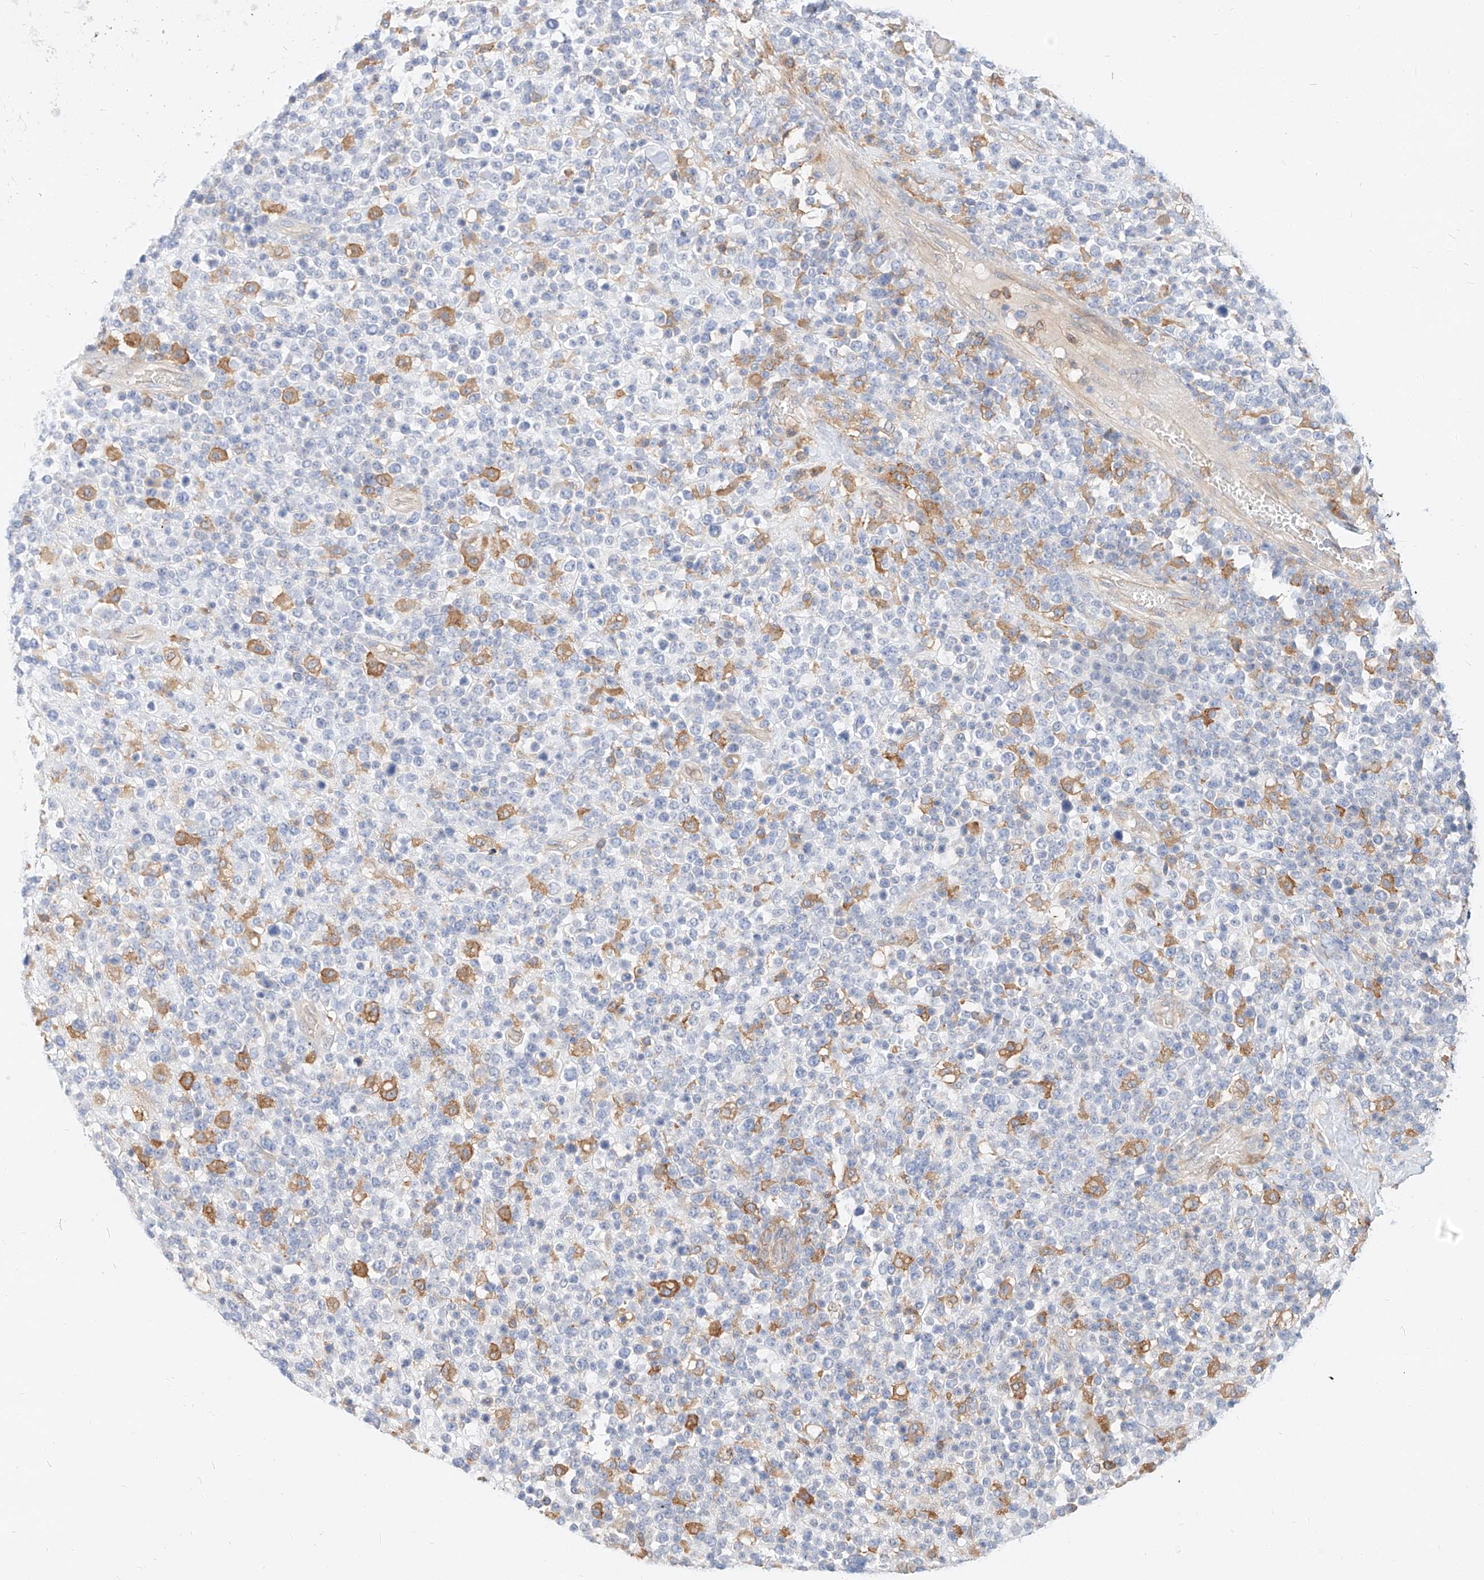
{"staining": {"intensity": "negative", "quantity": "none", "location": "none"}, "tissue": "lymphoma", "cell_type": "Tumor cells", "image_type": "cancer", "snomed": [{"axis": "morphology", "description": "Malignant lymphoma, non-Hodgkin's type, High grade"}, {"axis": "topography", "description": "Colon"}], "caption": "Human lymphoma stained for a protein using IHC exhibits no expression in tumor cells.", "gene": "NFAM1", "patient": {"sex": "female", "age": 53}}